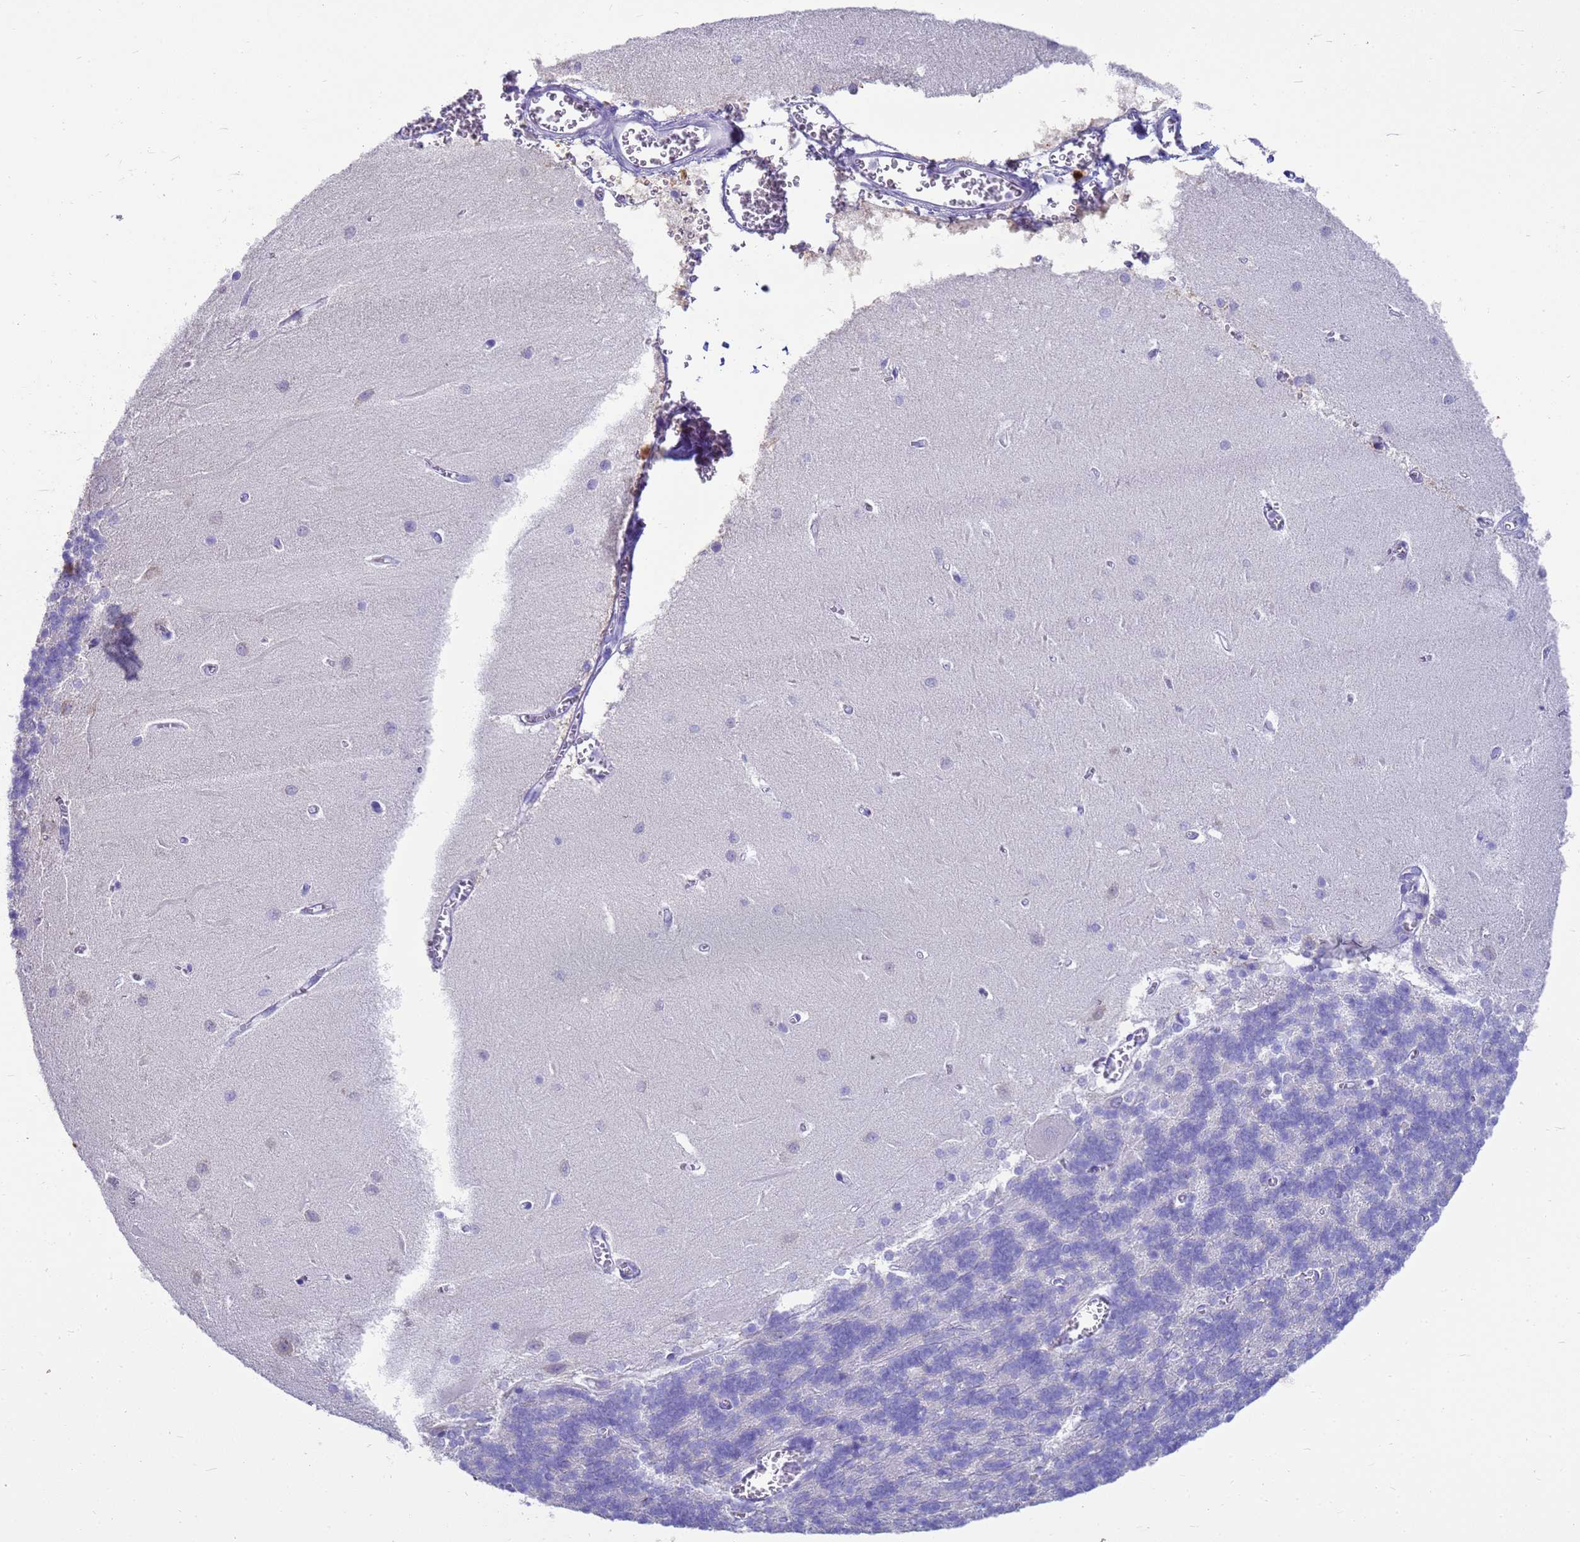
{"staining": {"intensity": "negative", "quantity": "none", "location": "none"}, "tissue": "cerebellum", "cell_type": "Cells in granular layer", "image_type": "normal", "snomed": [{"axis": "morphology", "description": "Normal tissue, NOS"}, {"axis": "topography", "description": "Cerebellum"}], "caption": "High power microscopy micrograph of an immunohistochemistry (IHC) photomicrograph of normal cerebellum, revealing no significant expression in cells in granular layer.", "gene": "MS4A13", "patient": {"sex": "male", "age": 37}}